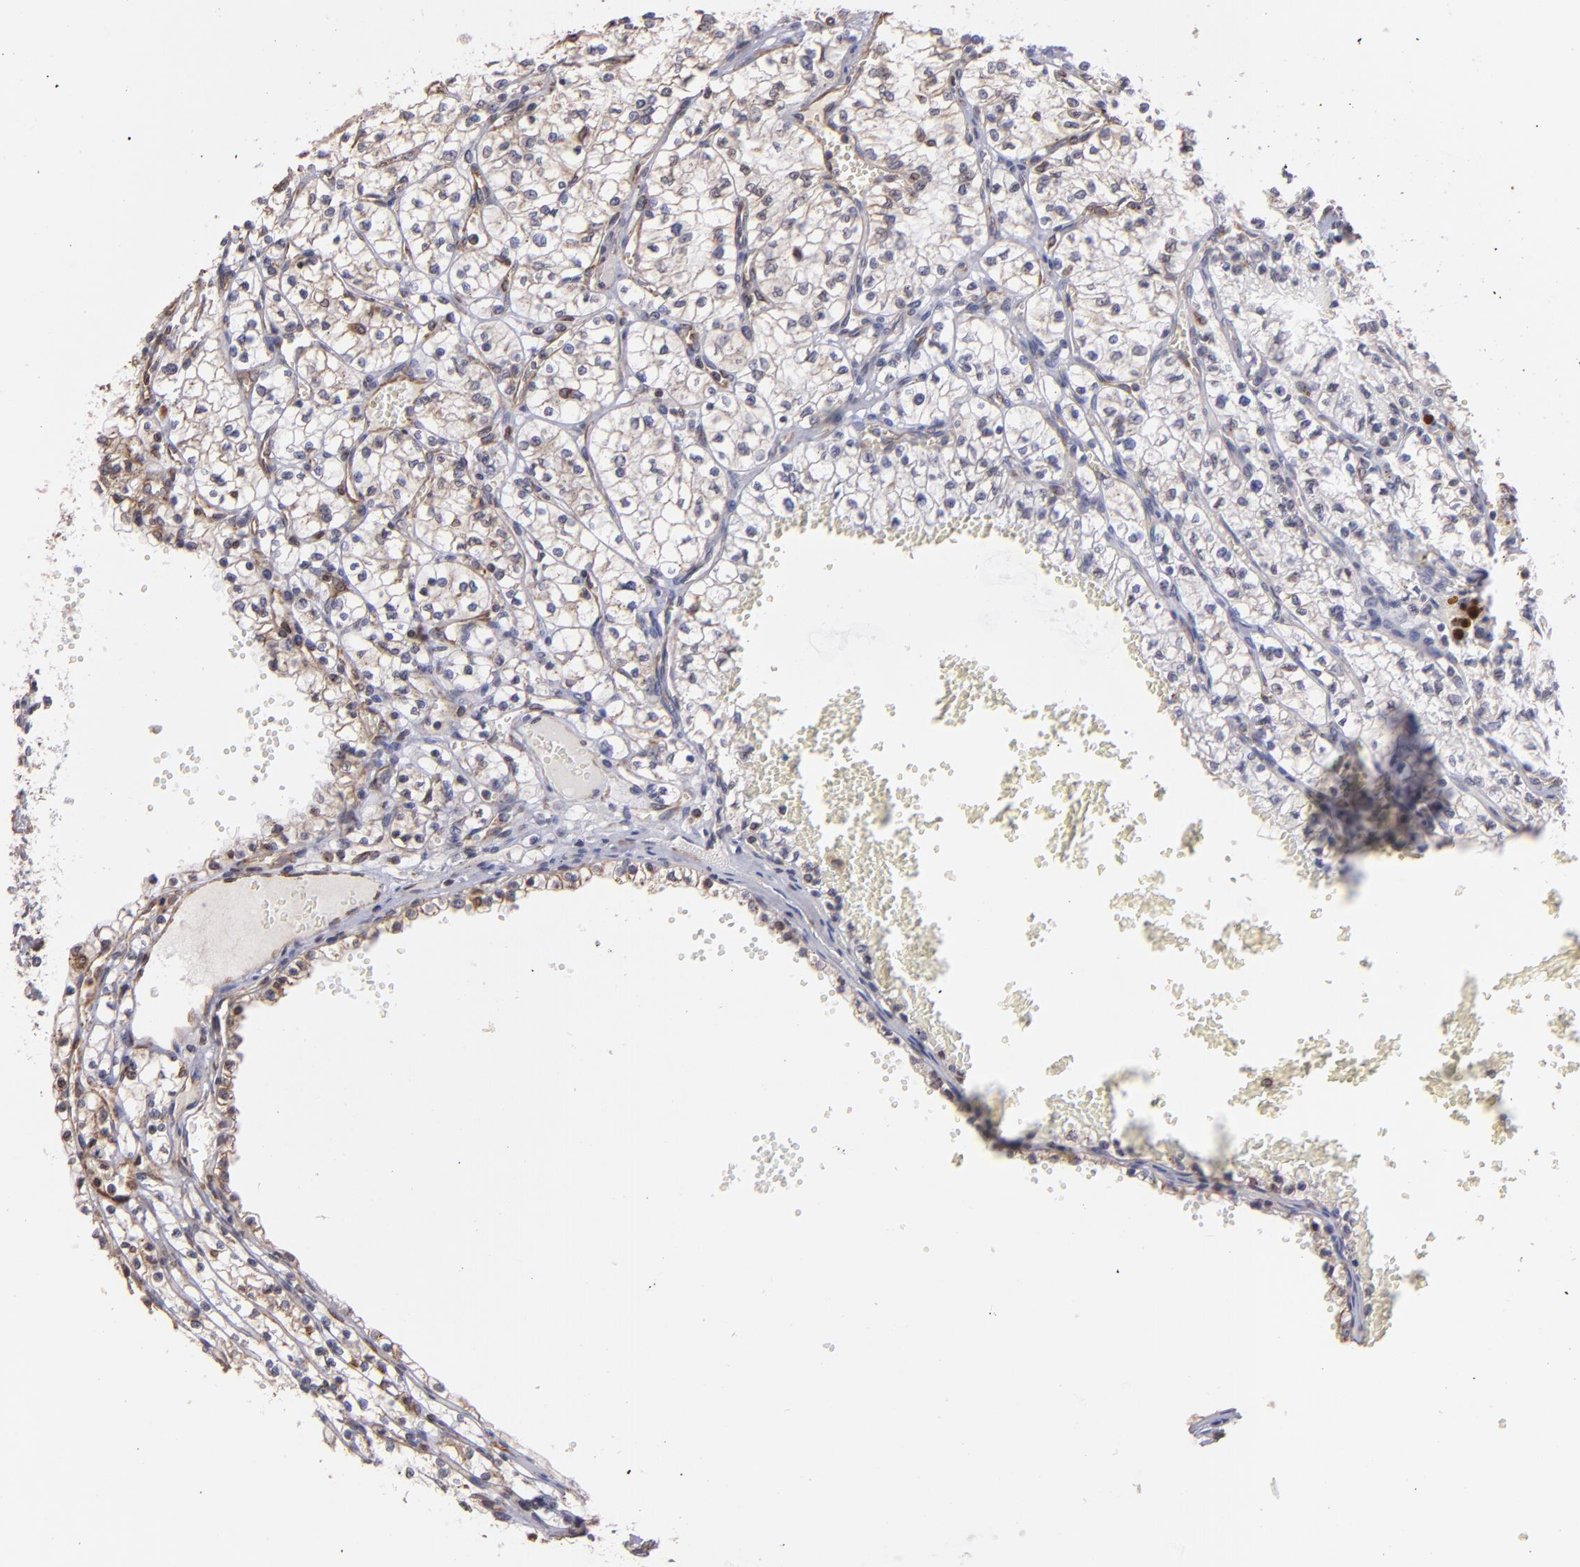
{"staining": {"intensity": "weak", "quantity": "<25%", "location": "cytoplasmic/membranous"}, "tissue": "renal cancer", "cell_type": "Tumor cells", "image_type": "cancer", "snomed": [{"axis": "morphology", "description": "Adenocarcinoma, NOS"}, {"axis": "topography", "description": "Kidney"}], "caption": "This micrograph is of renal cancer stained with IHC to label a protein in brown with the nuclei are counter-stained blue. There is no expression in tumor cells. (Brightfield microscopy of DAB (3,3'-diaminobenzidine) immunohistochemistry at high magnification).", "gene": "TRIP11", "patient": {"sex": "male", "age": 61}}